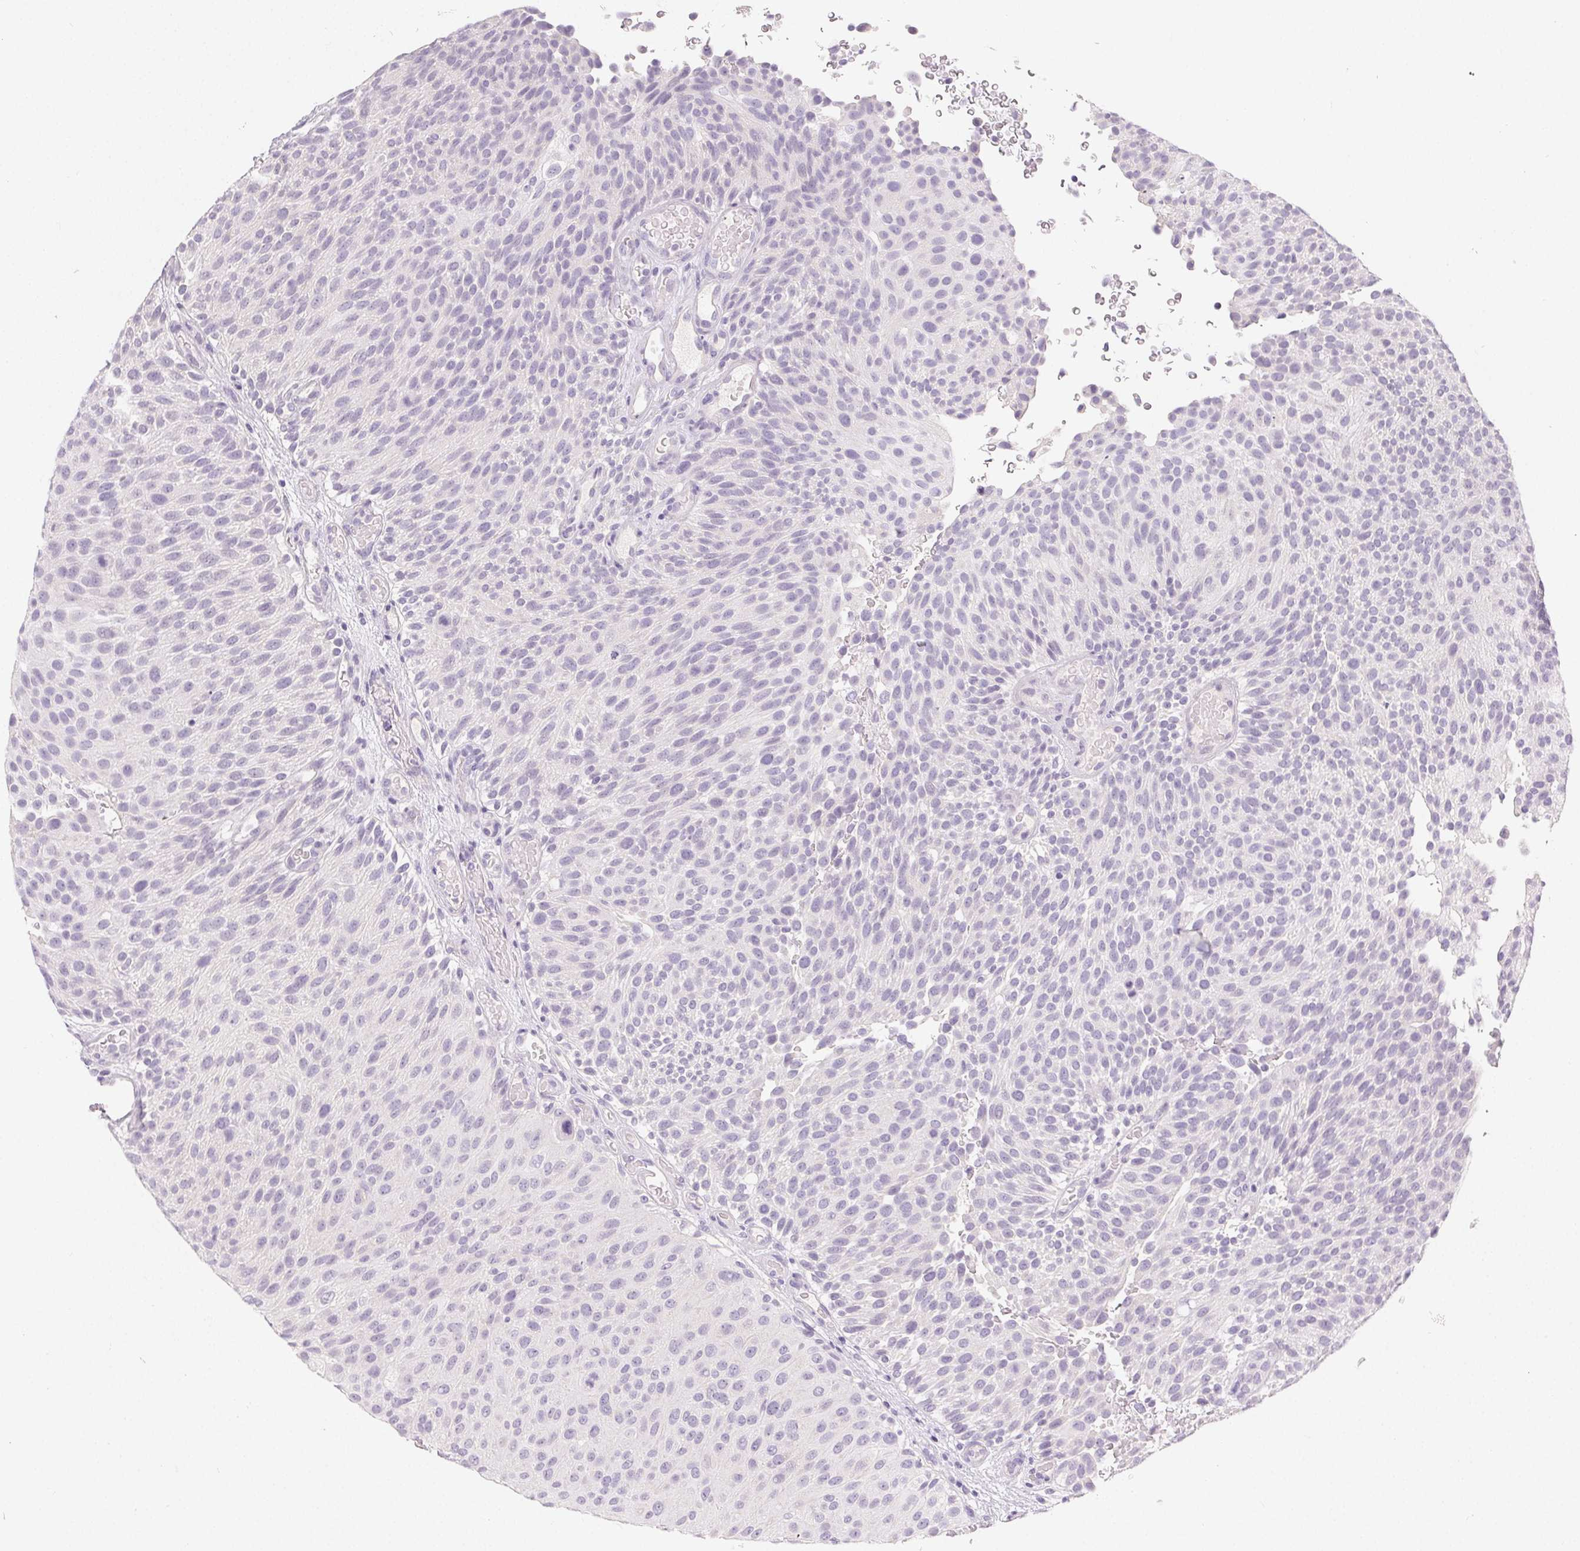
{"staining": {"intensity": "negative", "quantity": "none", "location": "none"}, "tissue": "urothelial cancer", "cell_type": "Tumor cells", "image_type": "cancer", "snomed": [{"axis": "morphology", "description": "Urothelial carcinoma, Low grade"}, {"axis": "topography", "description": "Urinary bladder"}], "caption": "Urothelial carcinoma (low-grade) was stained to show a protein in brown. There is no significant staining in tumor cells.", "gene": "MIOX", "patient": {"sex": "male", "age": 78}}